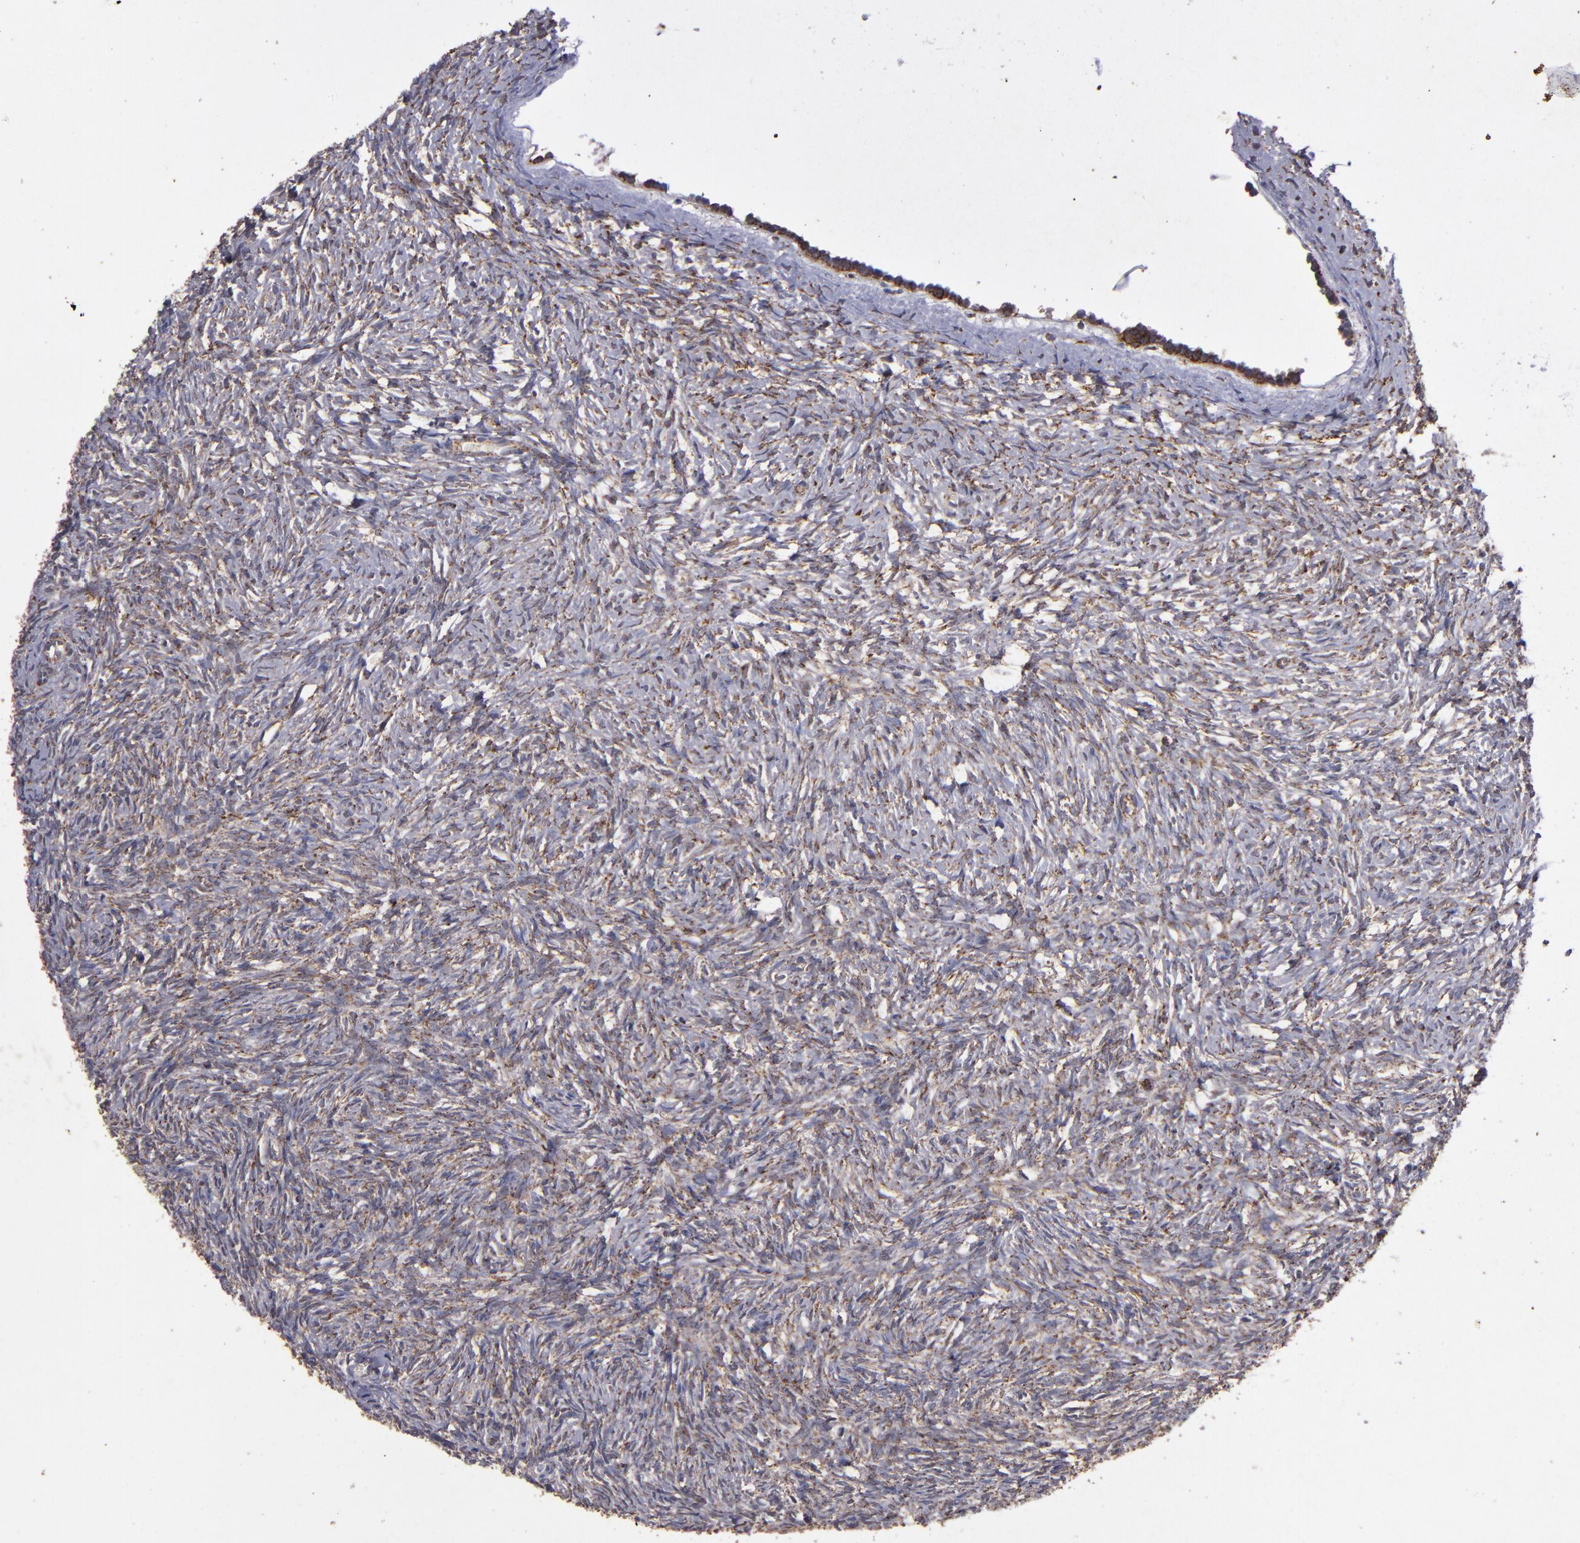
{"staining": {"intensity": "moderate", "quantity": ">75%", "location": "cytoplasmic/membranous"}, "tissue": "ovary", "cell_type": "Follicle cells", "image_type": "normal", "snomed": [{"axis": "morphology", "description": "Normal tissue, NOS"}, {"axis": "topography", "description": "Ovary"}], "caption": "A histopathology image showing moderate cytoplasmic/membranous staining in about >75% of follicle cells in normal ovary, as visualized by brown immunohistochemical staining.", "gene": "TIMM9", "patient": {"sex": "female", "age": 35}}